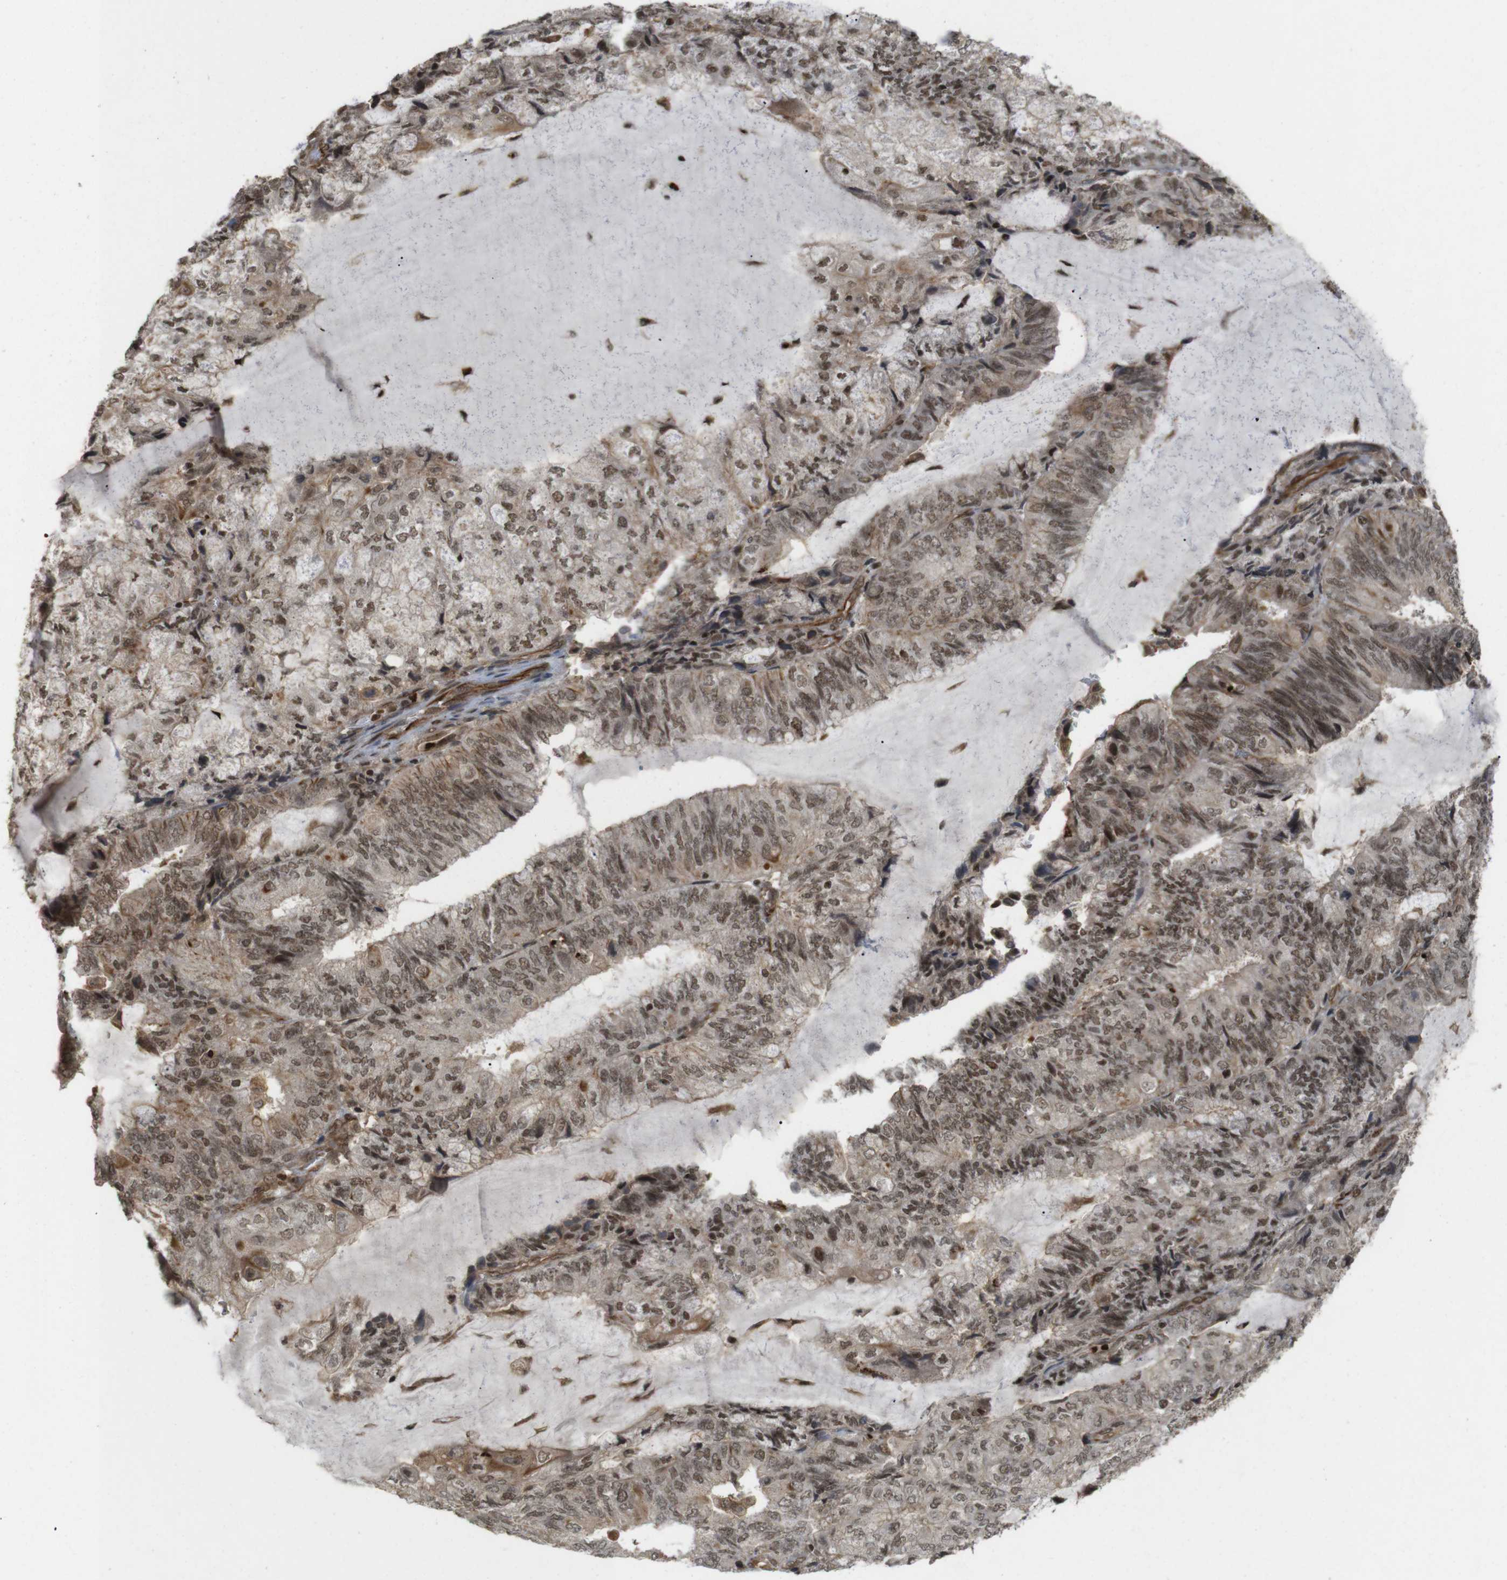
{"staining": {"intensity": "moderate", "quantity": ">75%", "location": "cytoplasmic/membranous,nuclear"}, "tissue": "endometrial cancer", "cell_type": "Tumor cells", "image_type": "cancer", "snomed": [{"axis": "morphology", "description": "Adenocarcinoma, NOS"}, {"axis": "topography", "description": "Endometrium"}], "caption": "A high-resolution photomicrograph shows immunohistochemistry (IHC) staining of adenocarcinoma (endometrial), which shows moderate cytoplasmic/membranous and nuclear positivity in approximately >75% of tumor cells.", "gene": "SP2", "patient": {"sex": "female", "age": 81}}